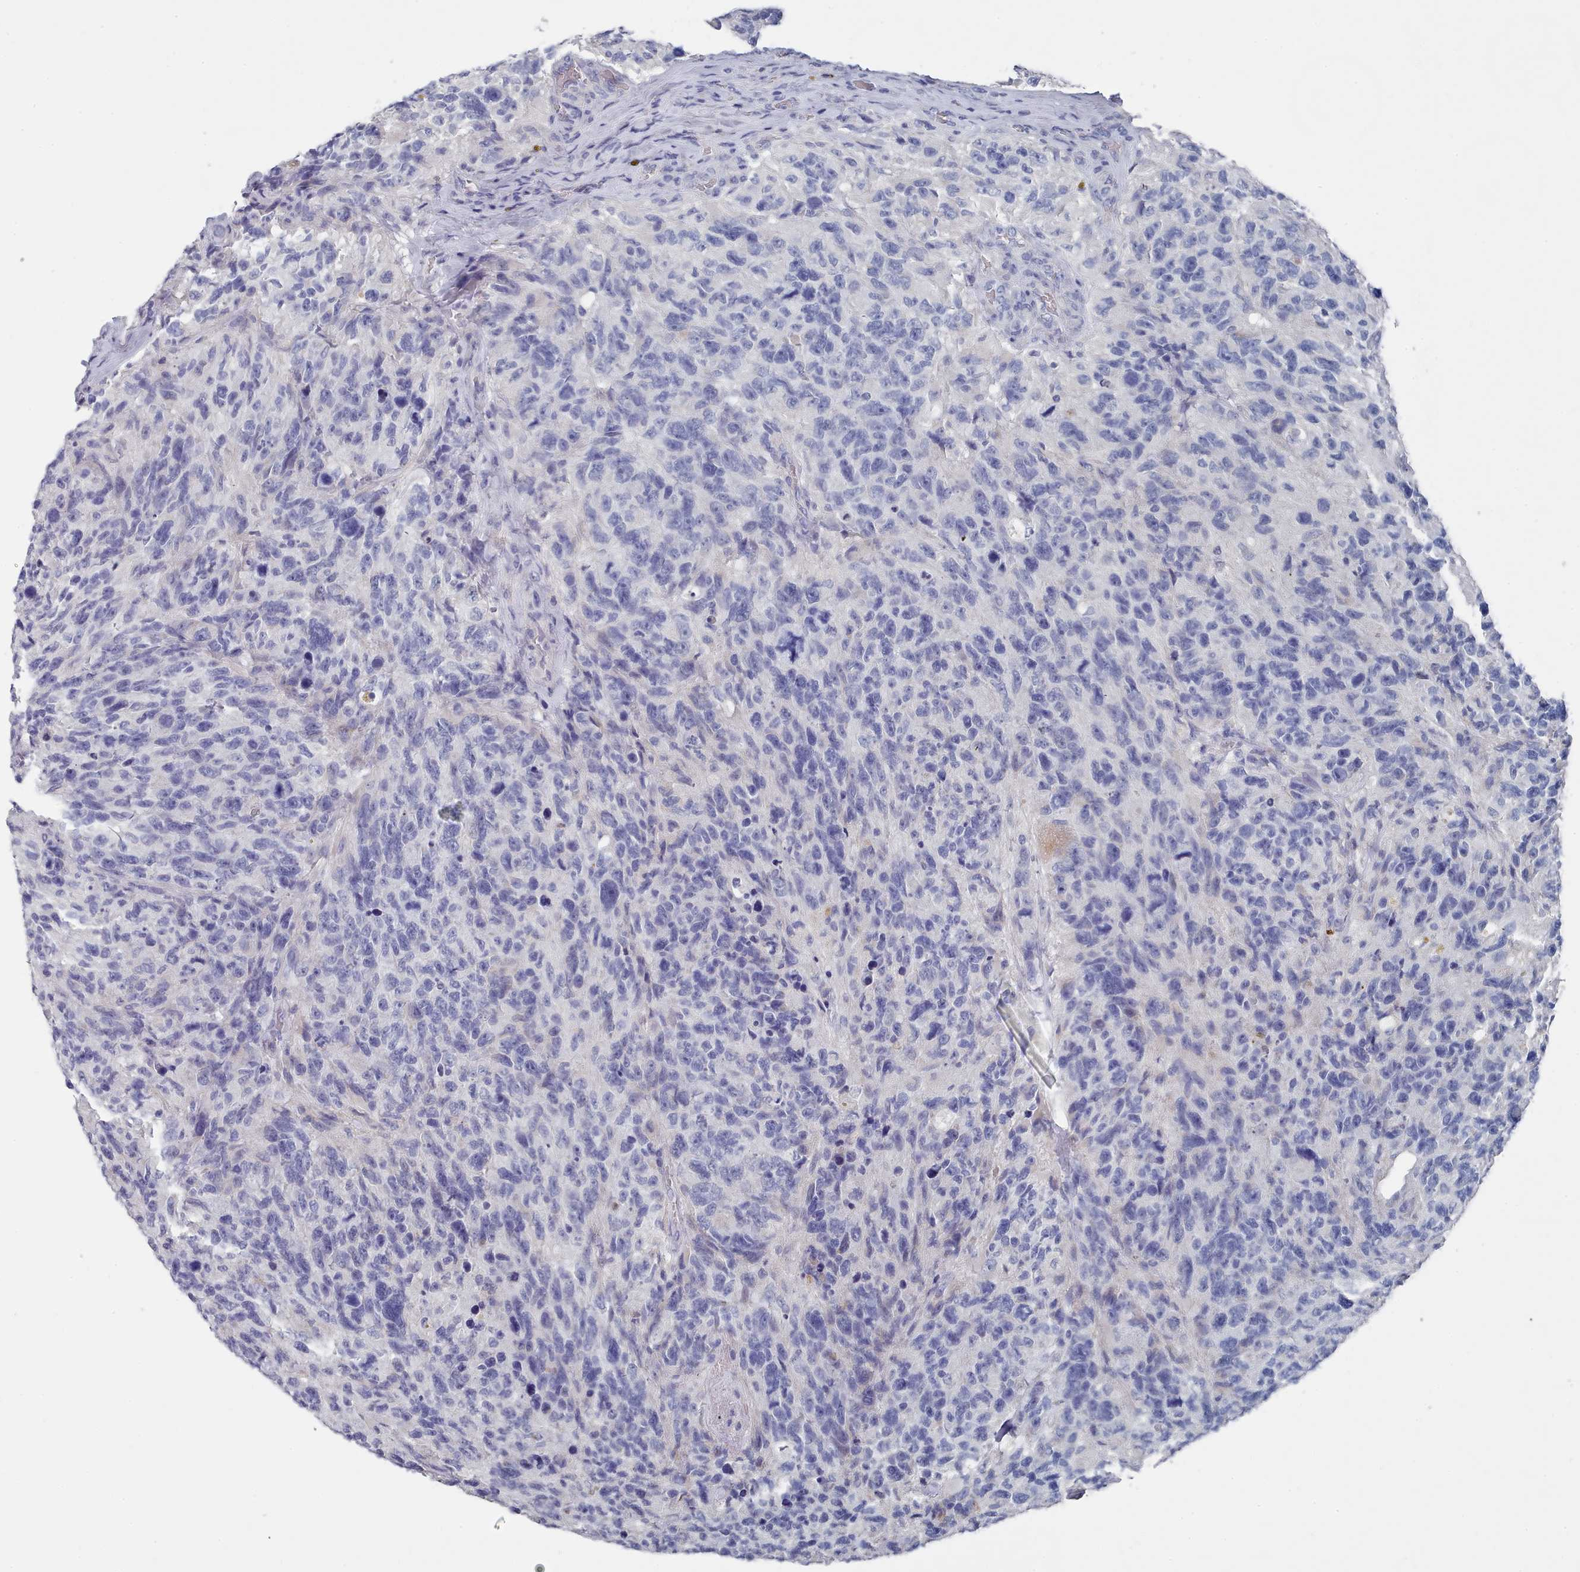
{"staining": {"intensity": "negative", "quantity": "none", "location": "none"}, "tissue": "glioma", "cell_type": "Tumor cells", "image_type": "cancer", "snomed": [{"axis": "morphology", "description": "Glioma, malignant, High grade"}, {"axis": "topography", "description": "Brain"}], "caption": "Photomicrograph shows no significant protein positivity in tumor cells of high-grade glioma (malignant).", "gene": "ACAD11", "patient": {"sex": "male", "age": 69}}